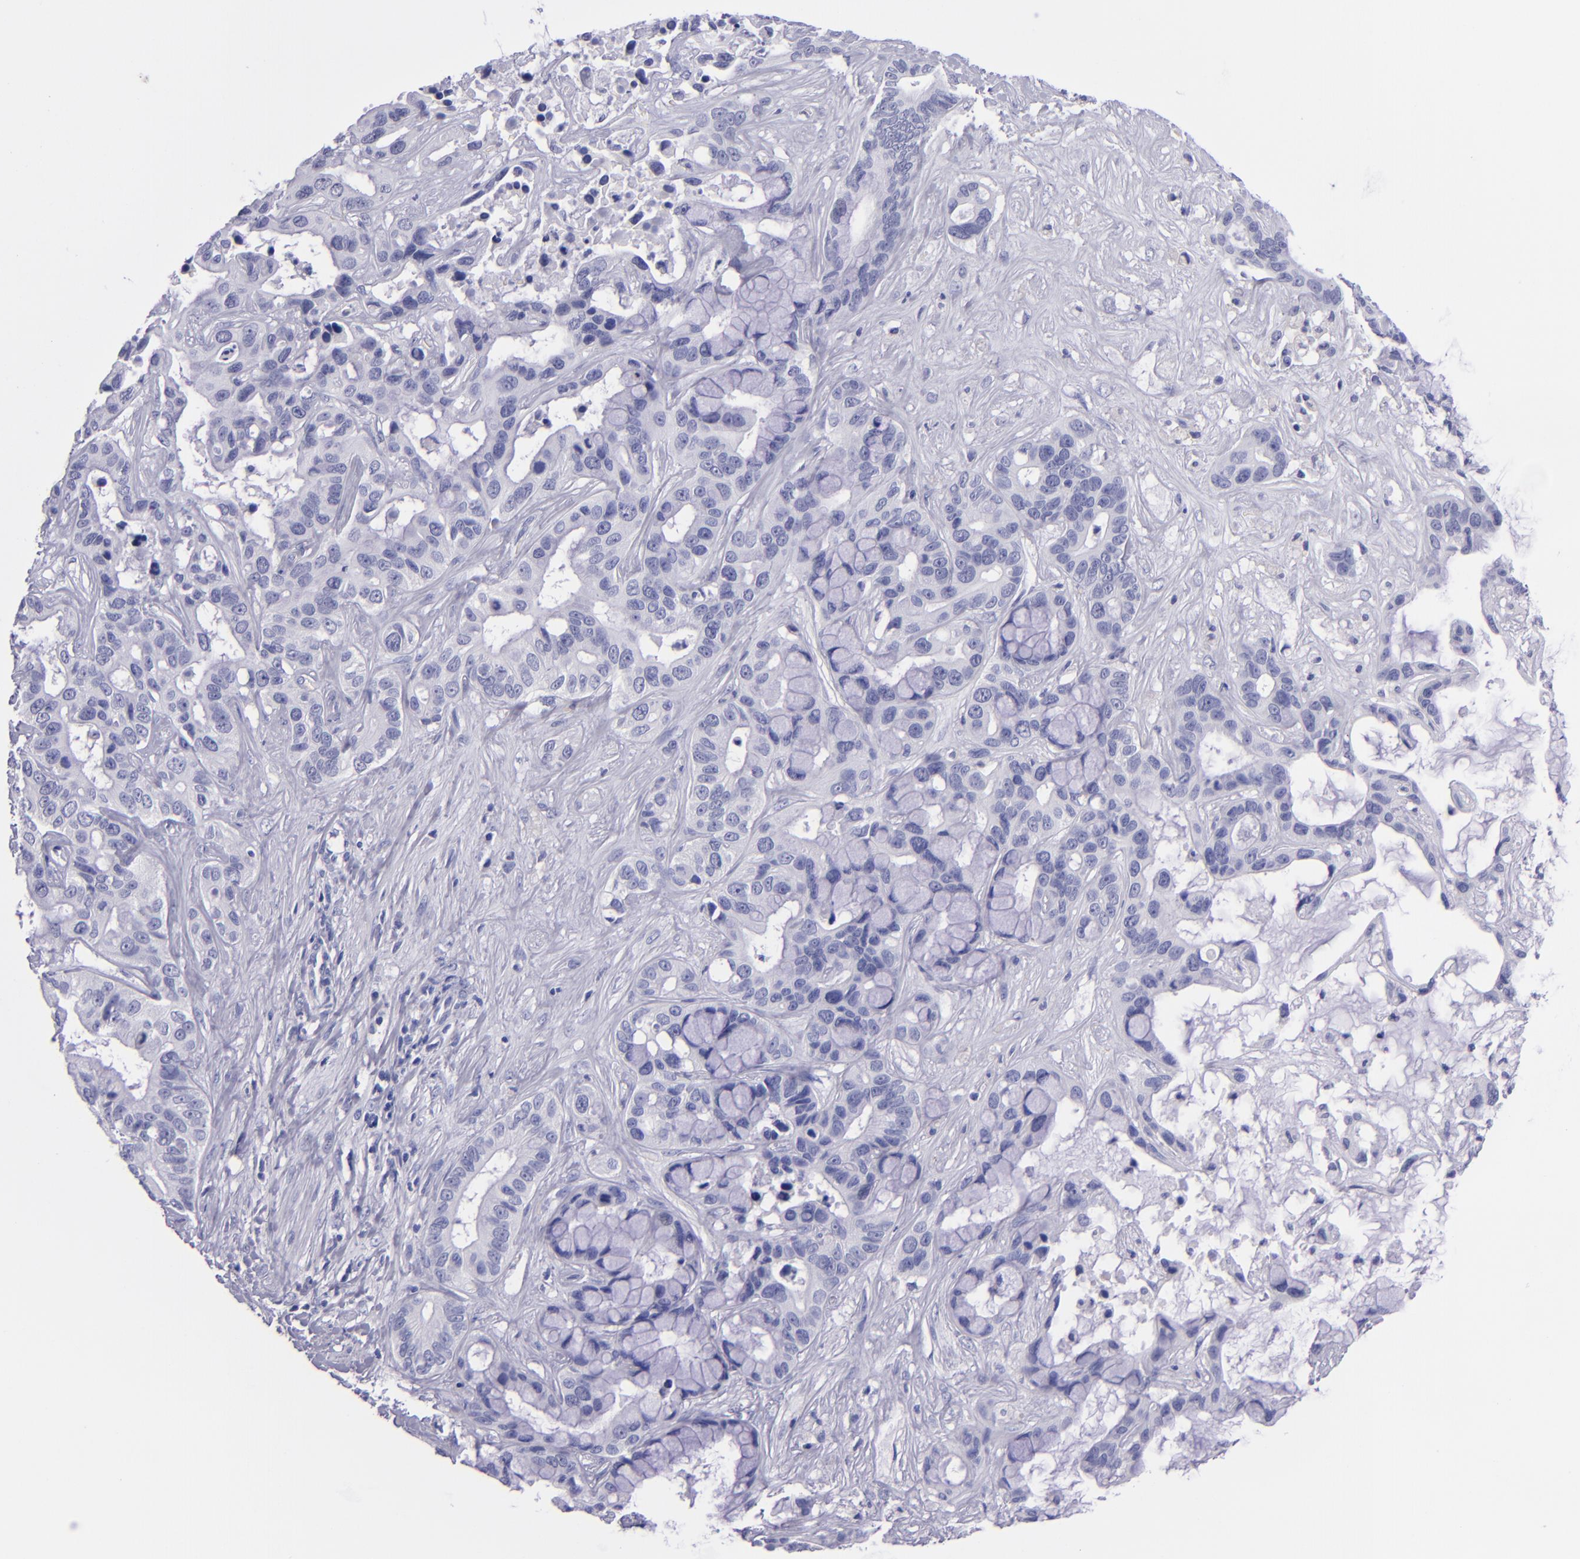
{"staining": {"intensity": "negative", "quantity": "none", "location": "none"}, "tissue": "liver cancer", "cell_type": "Tumor cells", "image_type": "cancer", "snomed": [{"axis": "morphology", "description": "Cholangiocarcinoma"}, {"axis": "topography", "description": "Liver"}], "caption": "A micrograph of liver cancer (cholangiocarcinoma) stained for a protein demonstrates no brown staining in tumor cells. (Stains: DAB (3,3'-diaminobenzidine) immunohistochemistry (IHC) with hematoxylin counter stain, Microscopy: brightfield microscopy at high magnification).", "gene": "TNNT3", "patient": {"sex": "female", "age": 65}}